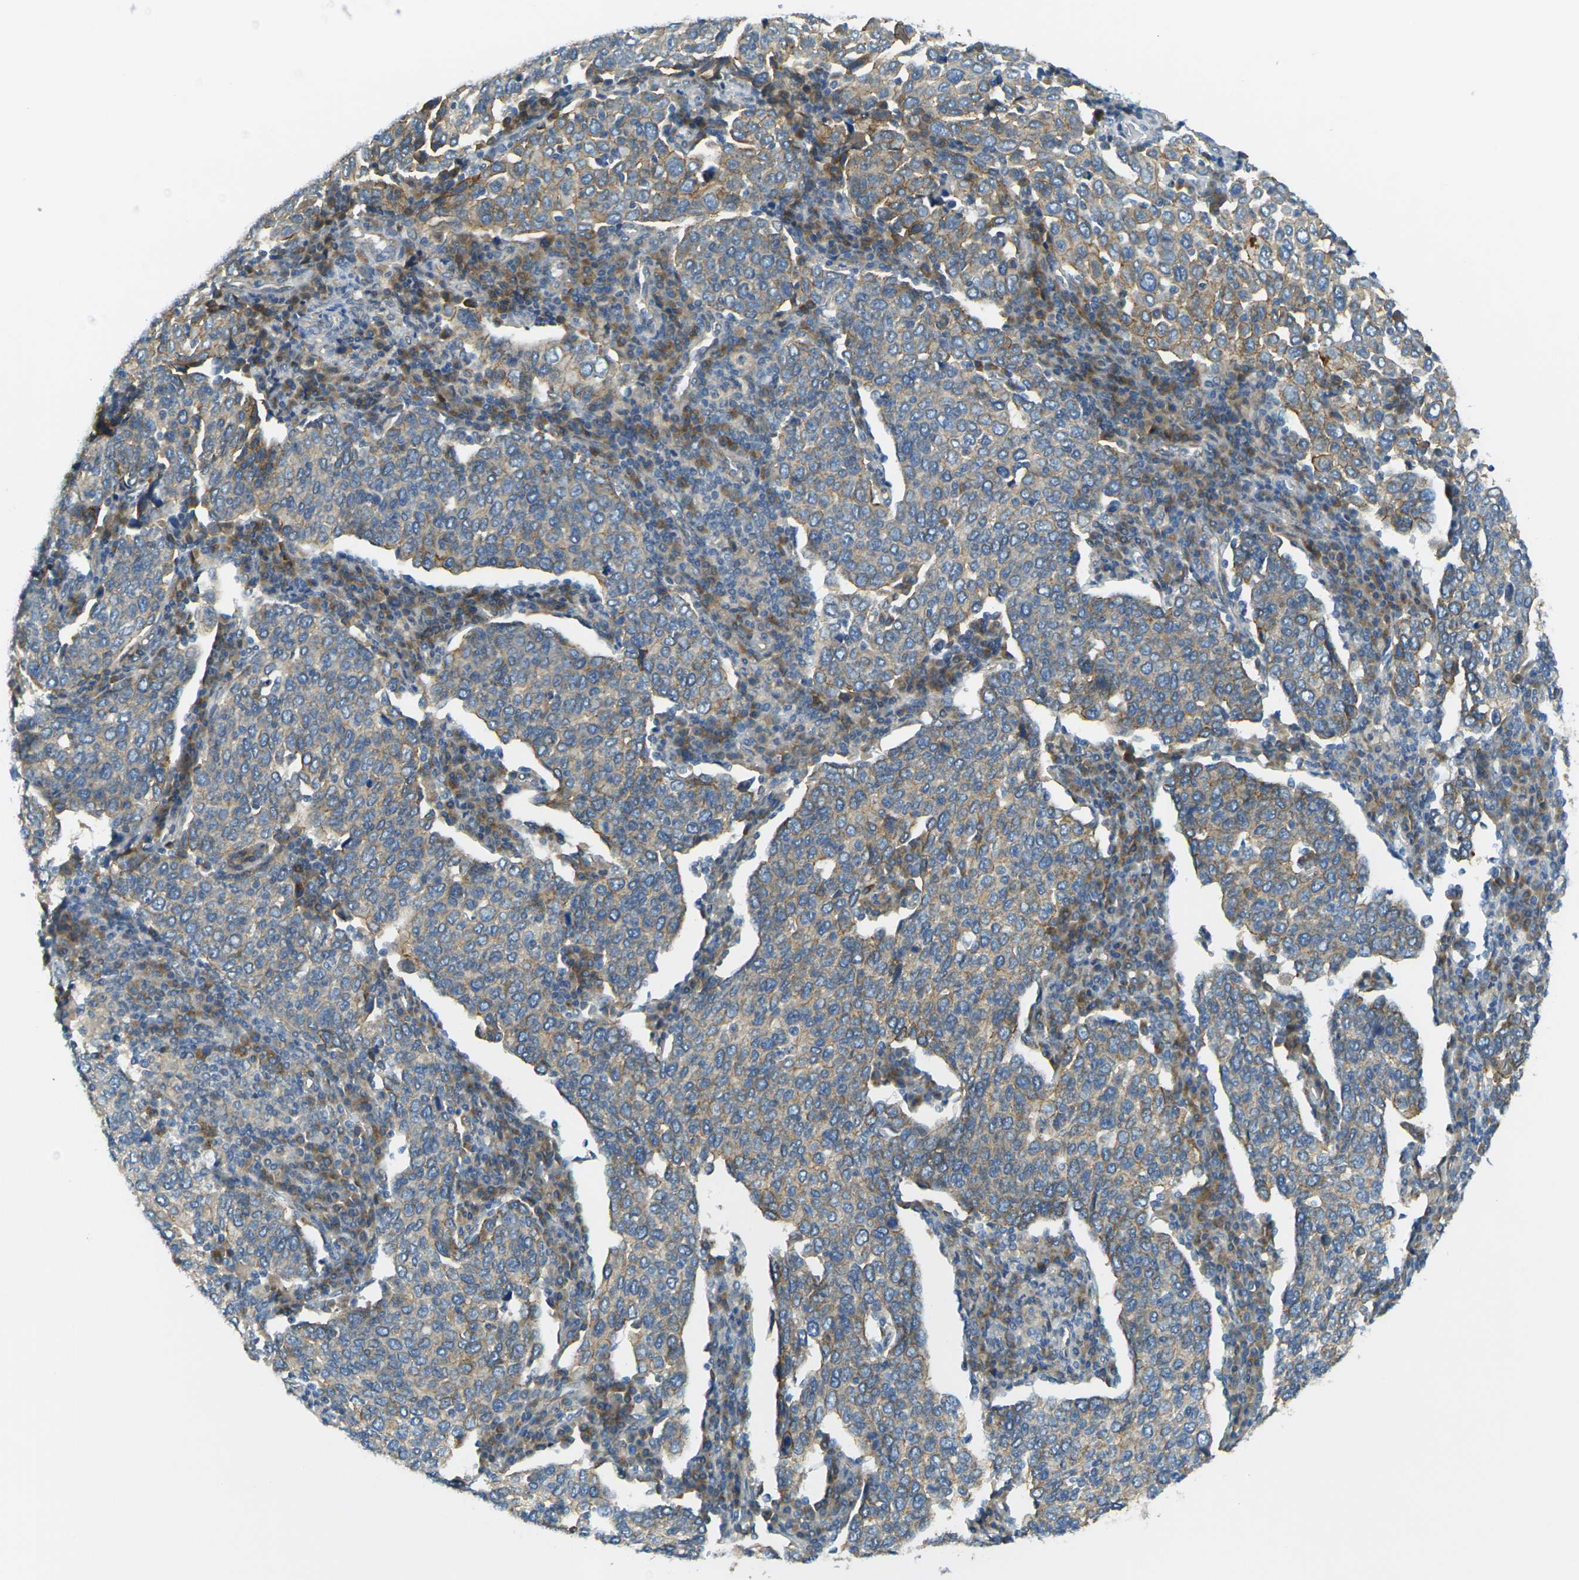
{"staining": {"intensity": "weak", "quantity": "25%-75%", "location": "cytoplasmic/membranous"}, "tissue": "cervical cancer", "cell_type": "Tumor cells", "image_type": "cancer", "snomed": [{"axis": "morphology", "description": "Squamous cell carcinoma, NOS"}, {"axis": "topography", "description": "Cervix"}], "caption": "A photomicrograph showing weak cytoplasmic/membranous expression in approximately 25%-75% of tumor cells in cervical cancer (squamous cell carcinoma), as visualized by brown immunohistochemical staining.", "gene": "RHBDD1", "patient": {"sex": "female", "age": 40}}